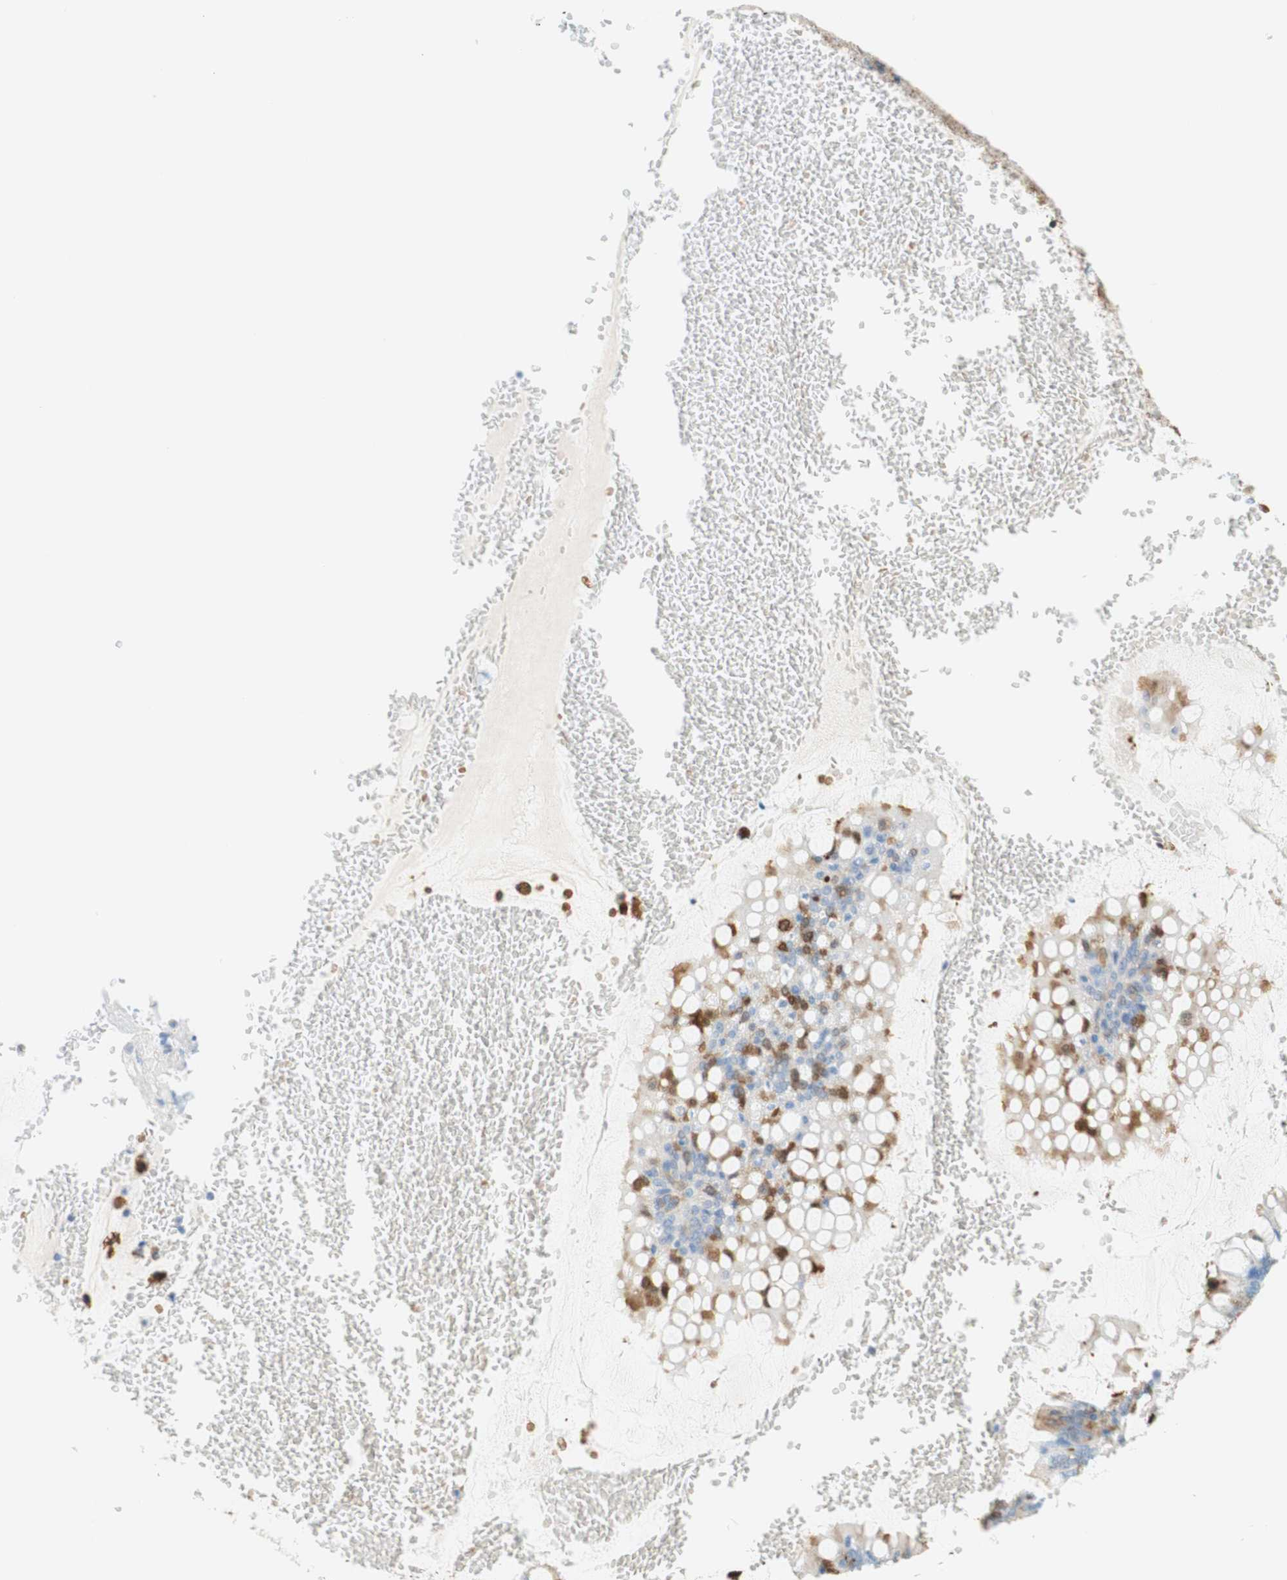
{"staining": {"intensity": "moderate", "quantity": "25%-75%", "location": "cytoplasmic/membranous"}, "tissue": "ovarian cancer", "cell_type": "Tumor cells", "image_type": "cancer", "snomed": [{"axis": "morphology", "description": "Cystadenocarcinoma, mucinous, NOS"}, {"axis": "topography", "description": "Ovary"}], "caption": "Mucinous cystadenocarcinoma (ovarian) stained with a brown dye exhibits moderate cytoplasmic/membranous positive positivity in about 25%-75% of tumor cells.", "gene": "STMN1", "patient": {"sex": "female", "age": 73}}